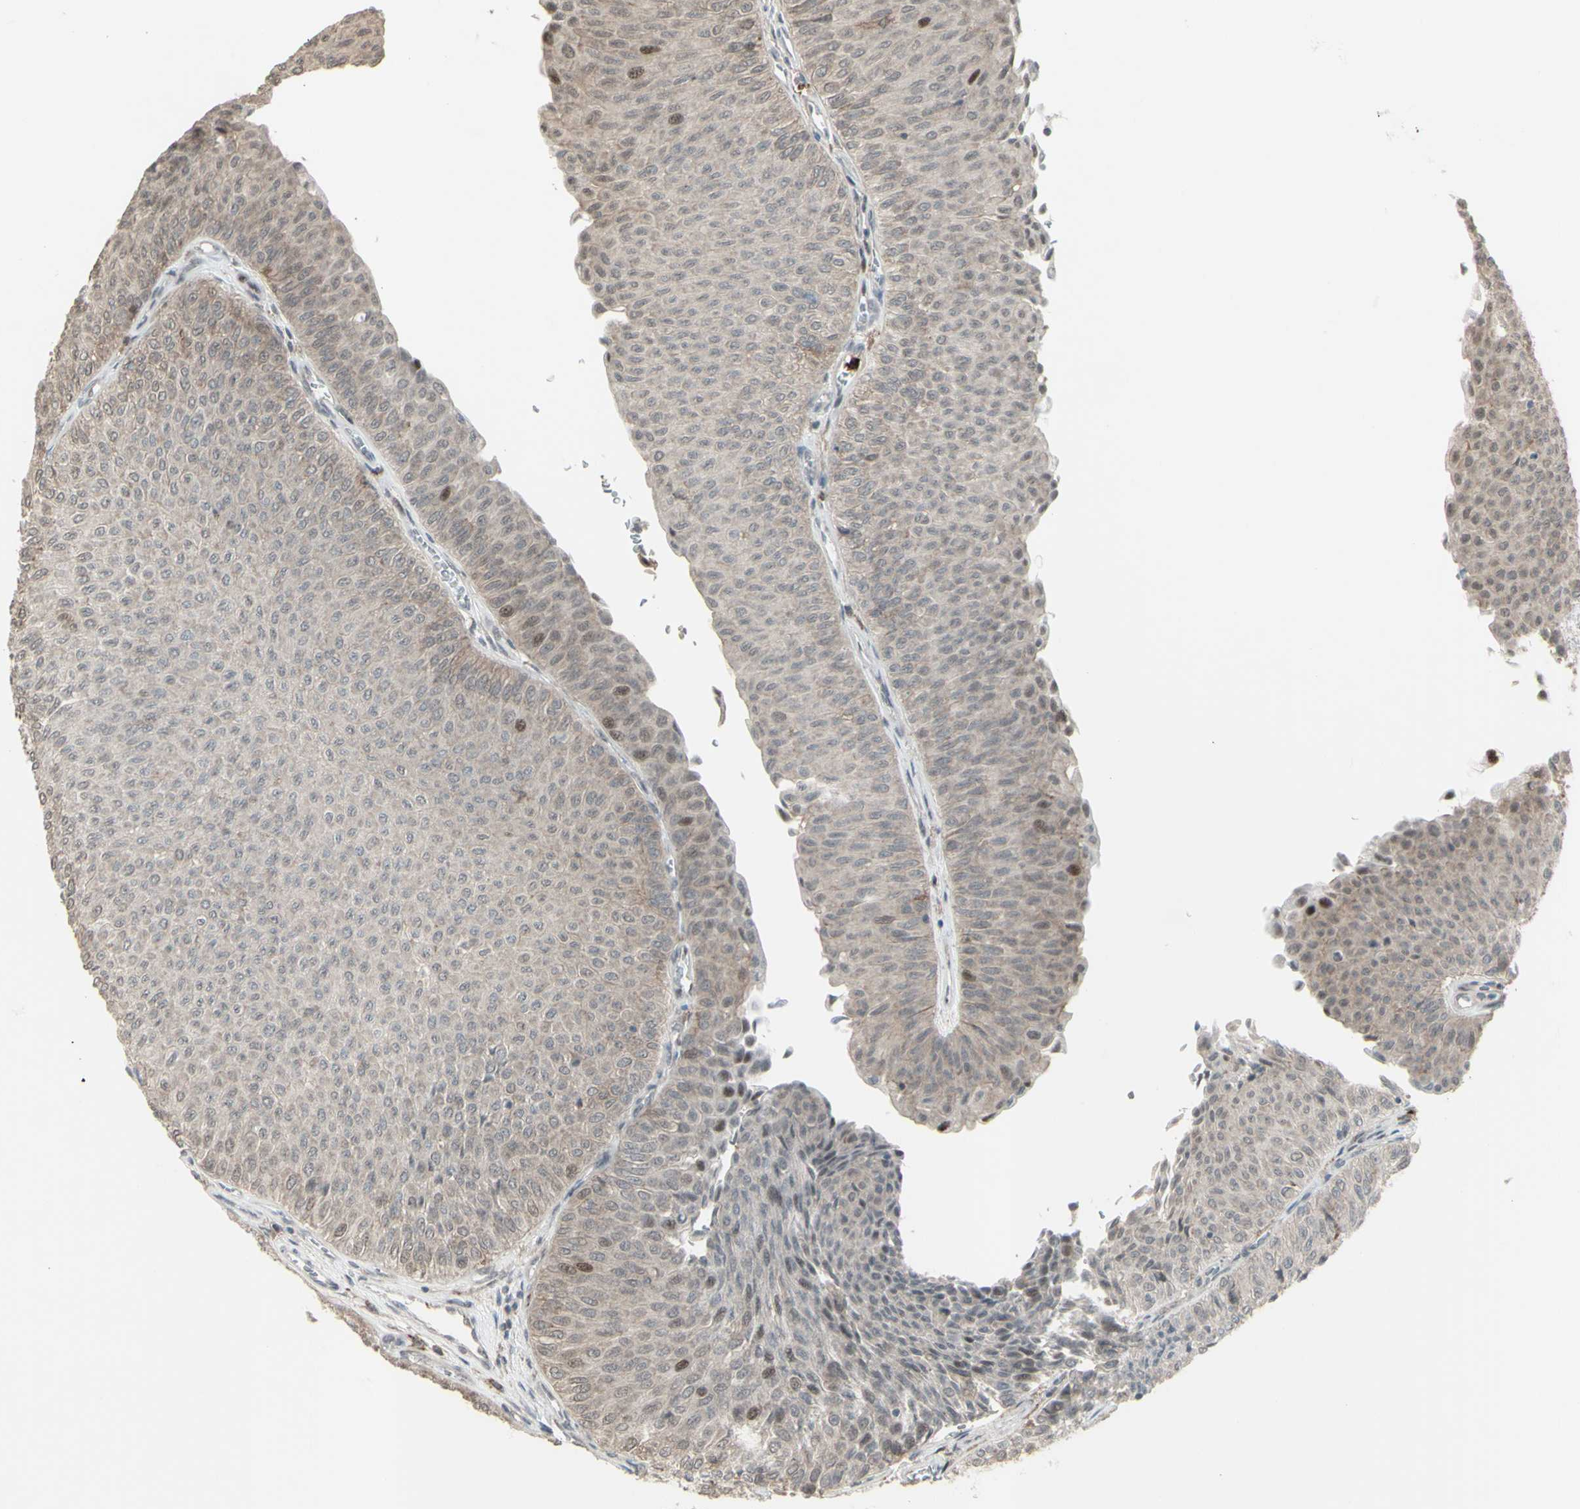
{"staining": {"intensity": "moderate", "quantity": "<25%", "location": "nuclear"}, "tissue": "urothelial cancer", "cell_type": "Tumor cells", "image_type": "cancer", "snomed": [{"axis": "morphology", "description": "Urothelial carcinoma, Low grade"}, {"axis": "topography", "description": "Urinary bladder"}], "caption": "Moderate nuclear expression is identified in about <25% of tumor cells in low-grade urothelial carcinoma.", "gene": "CD33", "patient": {"sex": "male", "age": 78}}